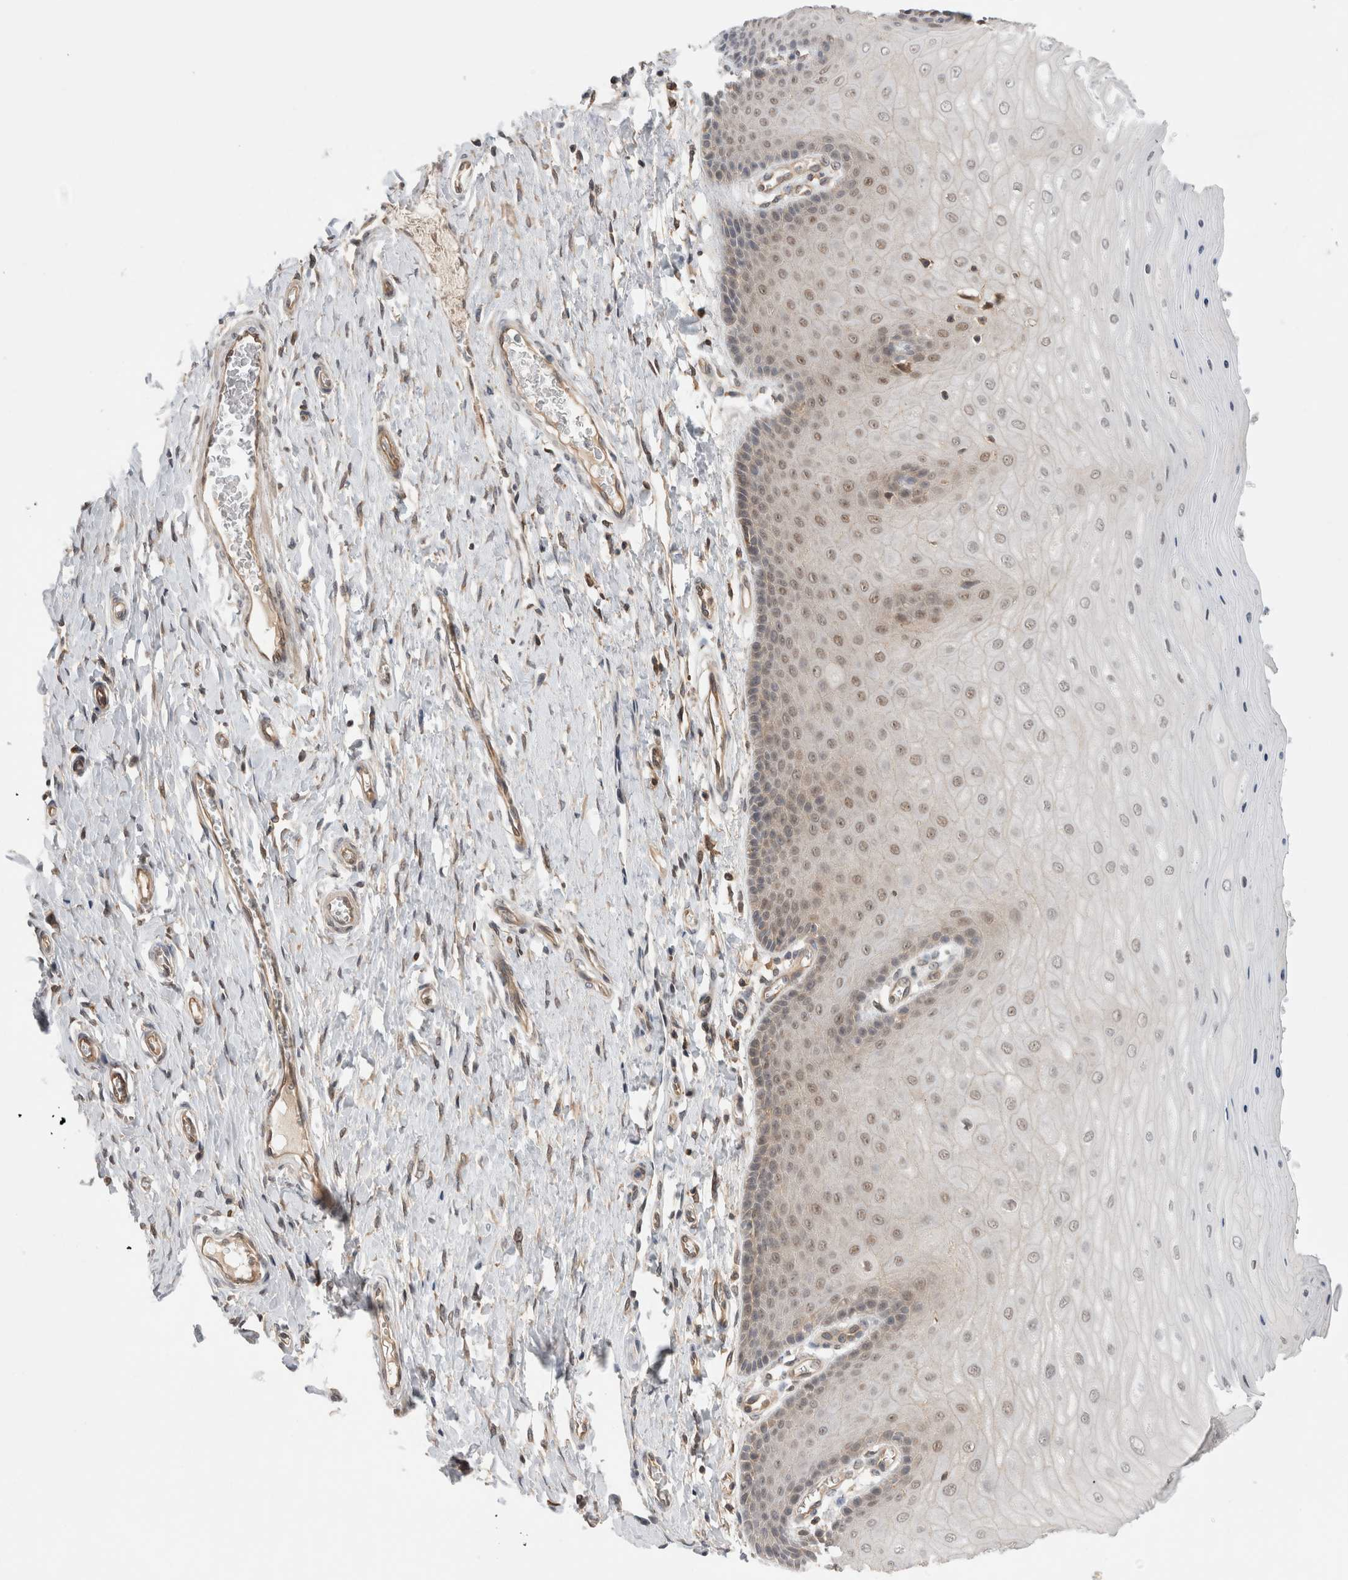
{"staining": {"intensity": "weak", "quantity": ">75%", "location": "cytoplasmic/membranous"}, "tissue": "cervix", "cell_type": "Glandular cells", "image_type": "normal", "snomed": [{"axis": "morphology", "description": "Normal tissue, NOS"}, {"axis": "topography", "description": "Cervix"}], "caption": "Immunohistochemistry of normal cervix demonstrates low levels of weak cytoplasmic/membranous expression in about >75% of glandular cells. (IHC, brightfield microscopy, high magnification).", "gene": "NFKB1", "patient": {"sex": "female", "age": 55}}